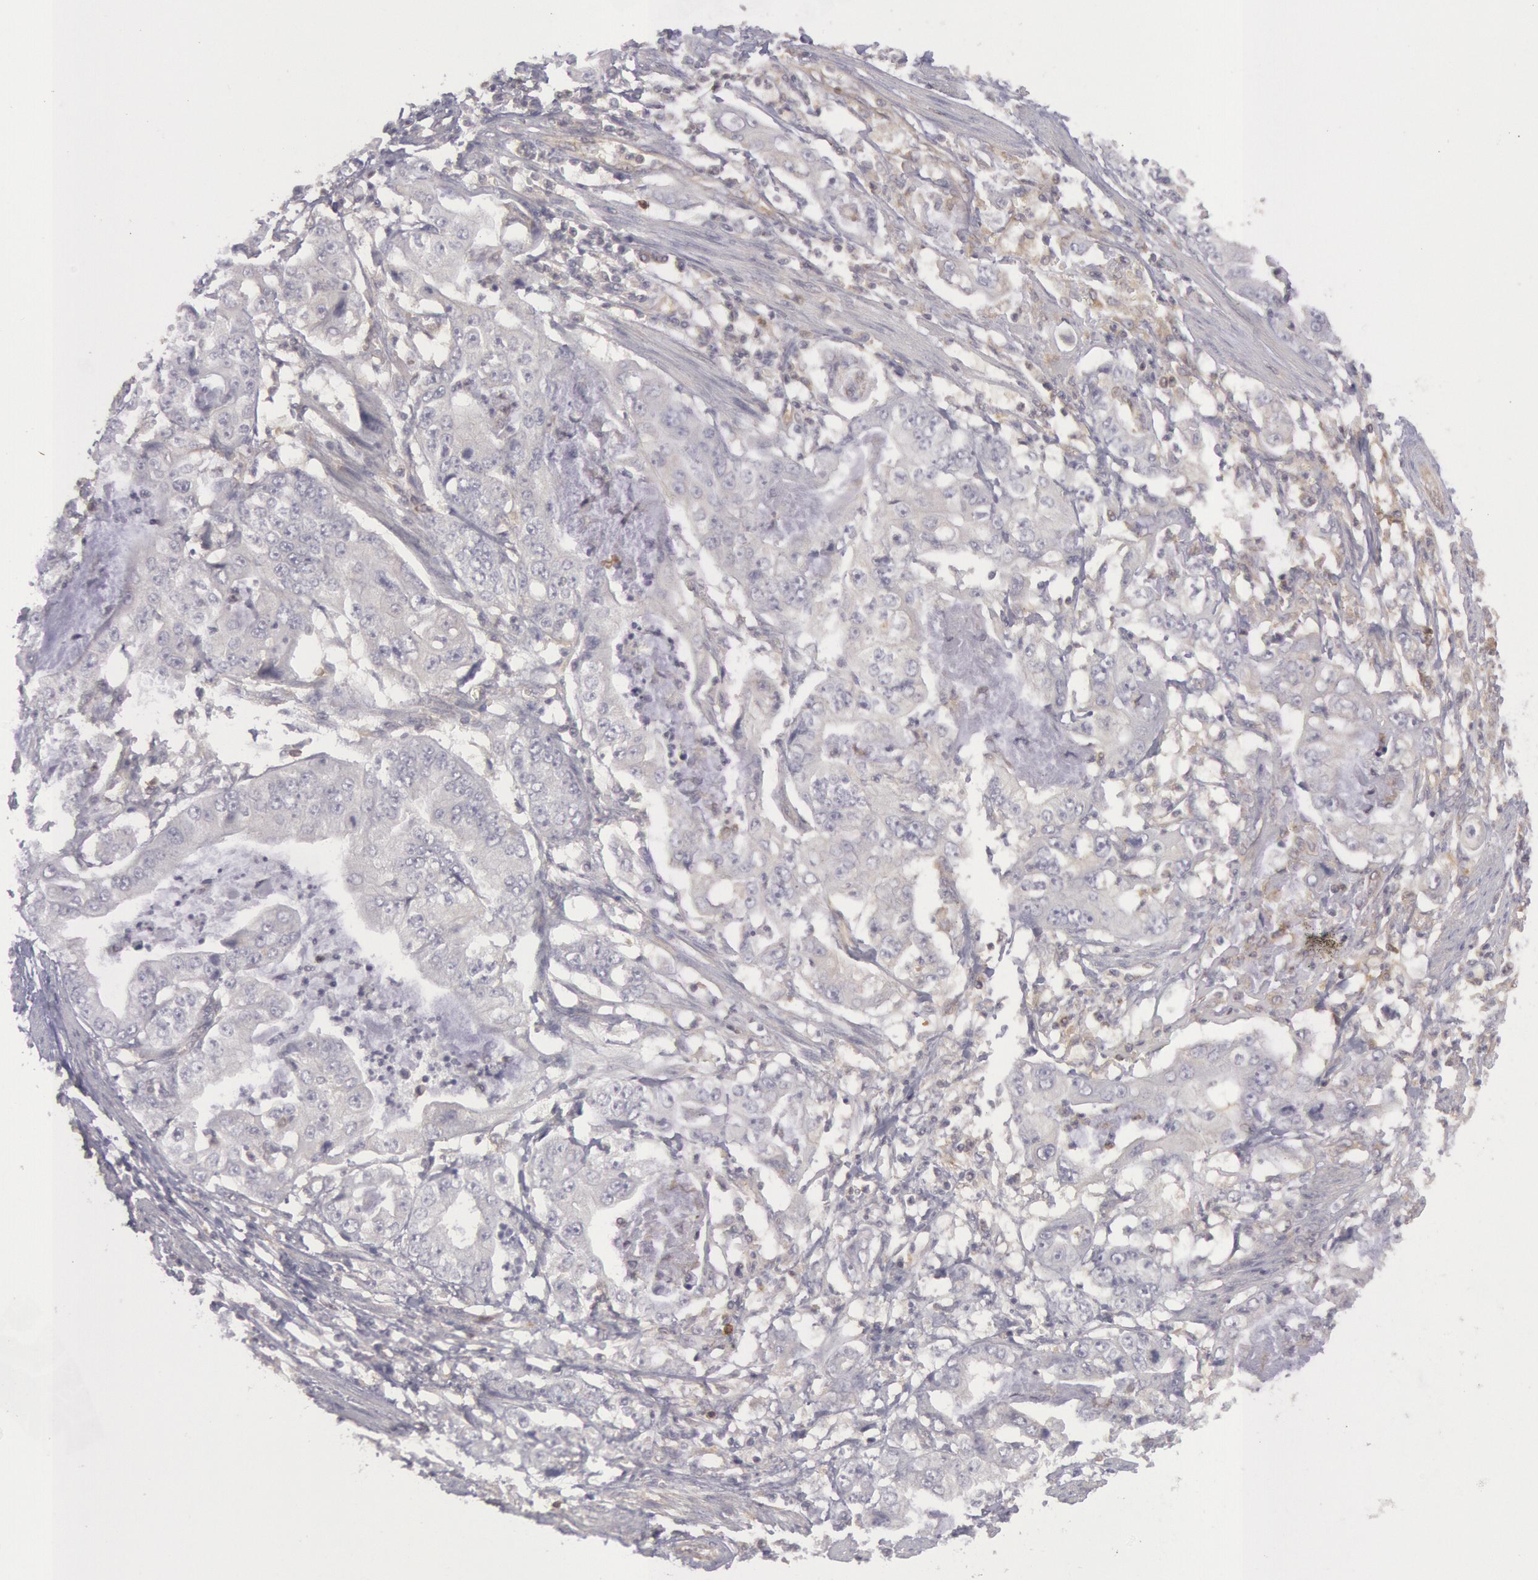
{"staining": {"intensity": "negative", "quantity": "none", "location": "none"}, "tissue": "stomach cancer", "cell_type": "Tumor cells", "image_type": "cancer", "snomed": [{"axis": "morphology", "description": "Adenocarcinoma, NOS"}, {"axis": "topography", "description": "Pancreas"}, {"axis": "topography", "description": "Stomach, upper"}], "caption": "DAB immunohistochemical staining of stomach cancer reveals no significant staining in tumor cells.", "gene": "IKBKB", "patient": {"sex": "male", "age": 77}}